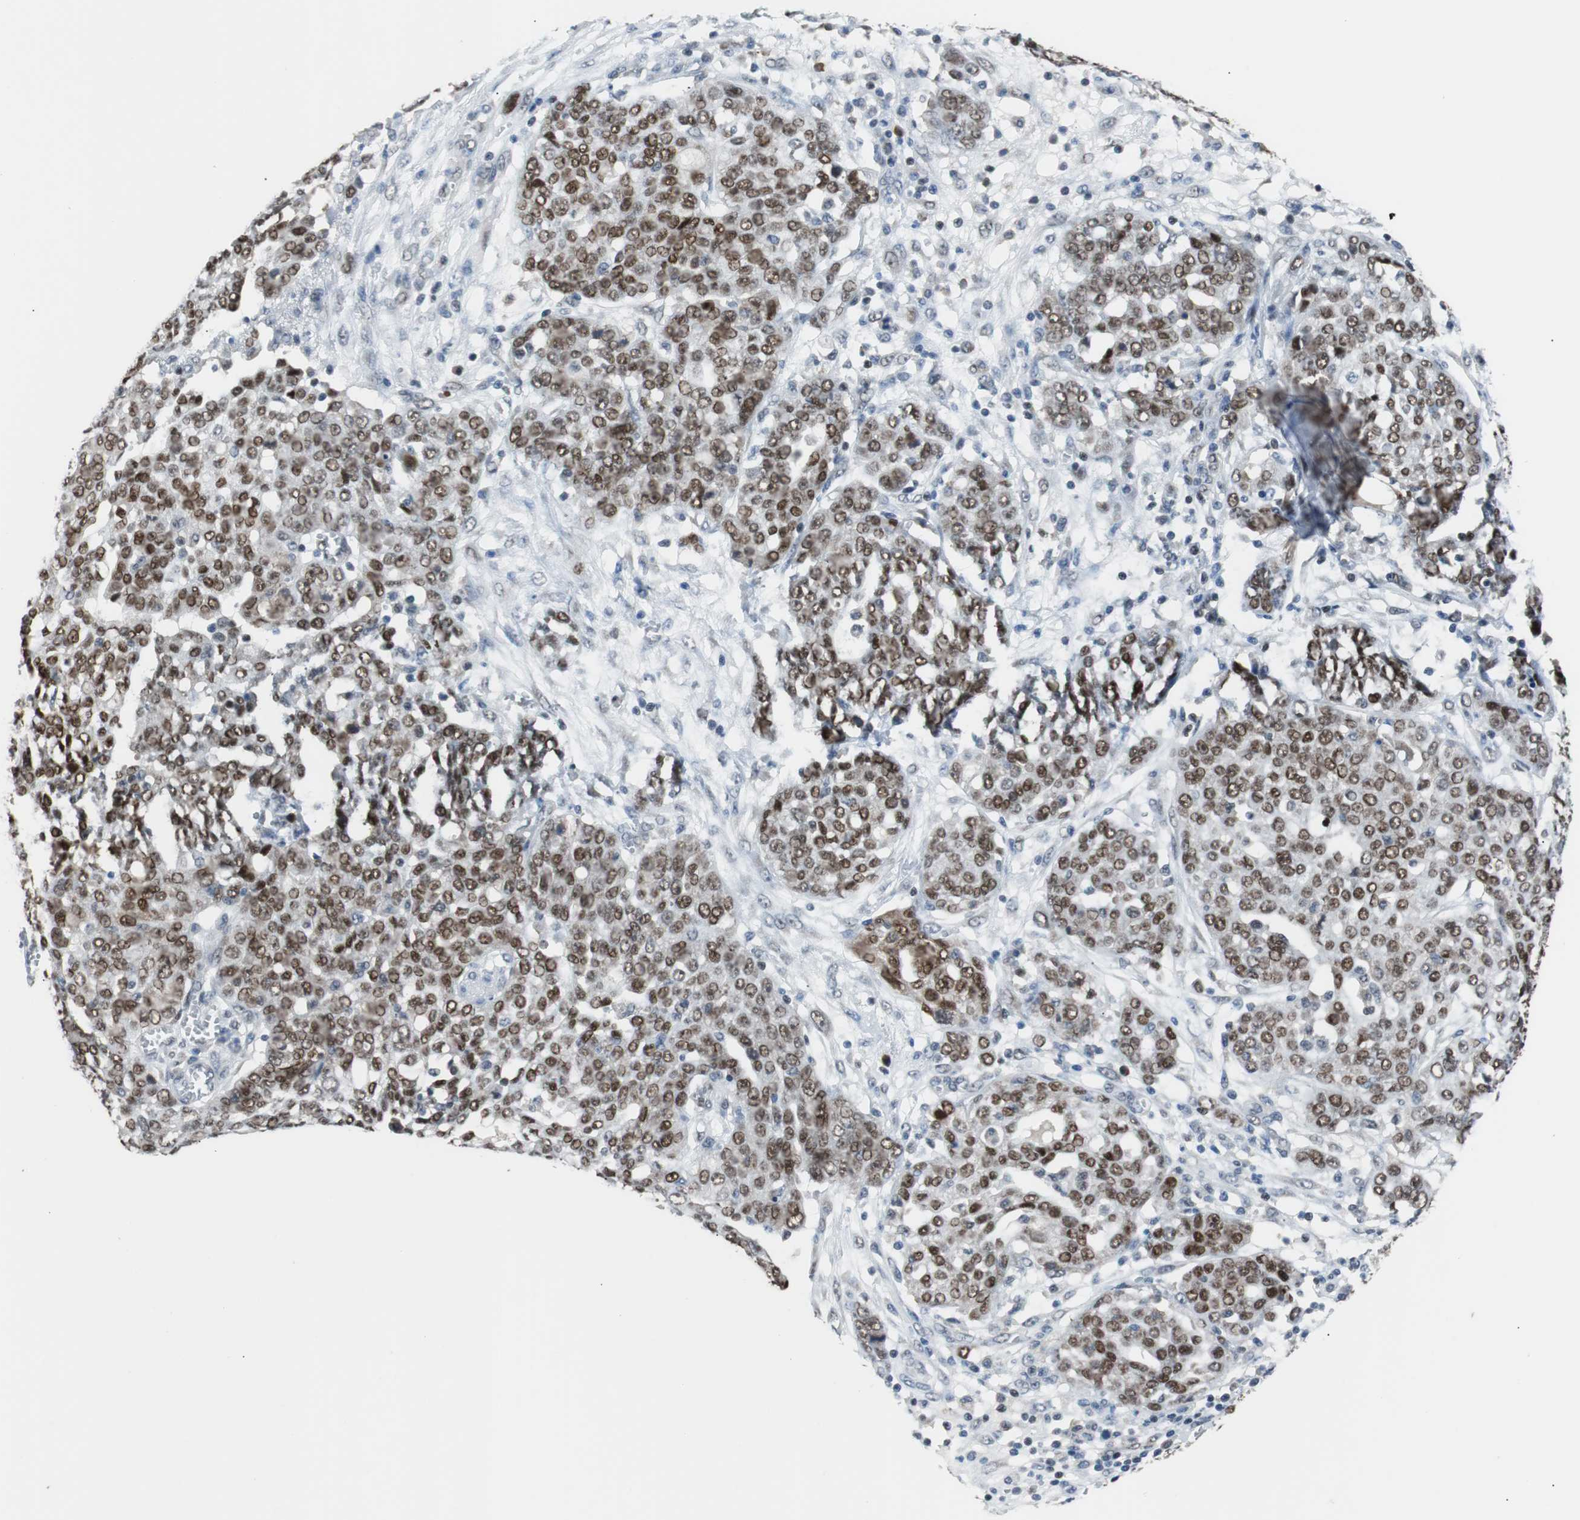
{"staining": {"intensity": "moderate", "quantity": ">75%", "location": "nuclear"}, "tissue": "ovarian cancer", "cell_type": "Tumor cells", "image_type": "cancer", "snomed": [{"axis": "morphology", "description": "Cystadenocarcinoma, serous, NOS"}, {"axis": "topography", "description": "Soft tissue"}, {"axis": "topography", "description": "Ovary"}], "caption": "Tumor cells exhibit moderate nuclear expression in approximately >75% of cells in ovarian cancer.", "gene": "USP28", "patient": {"sex": "female", "age": 57}}